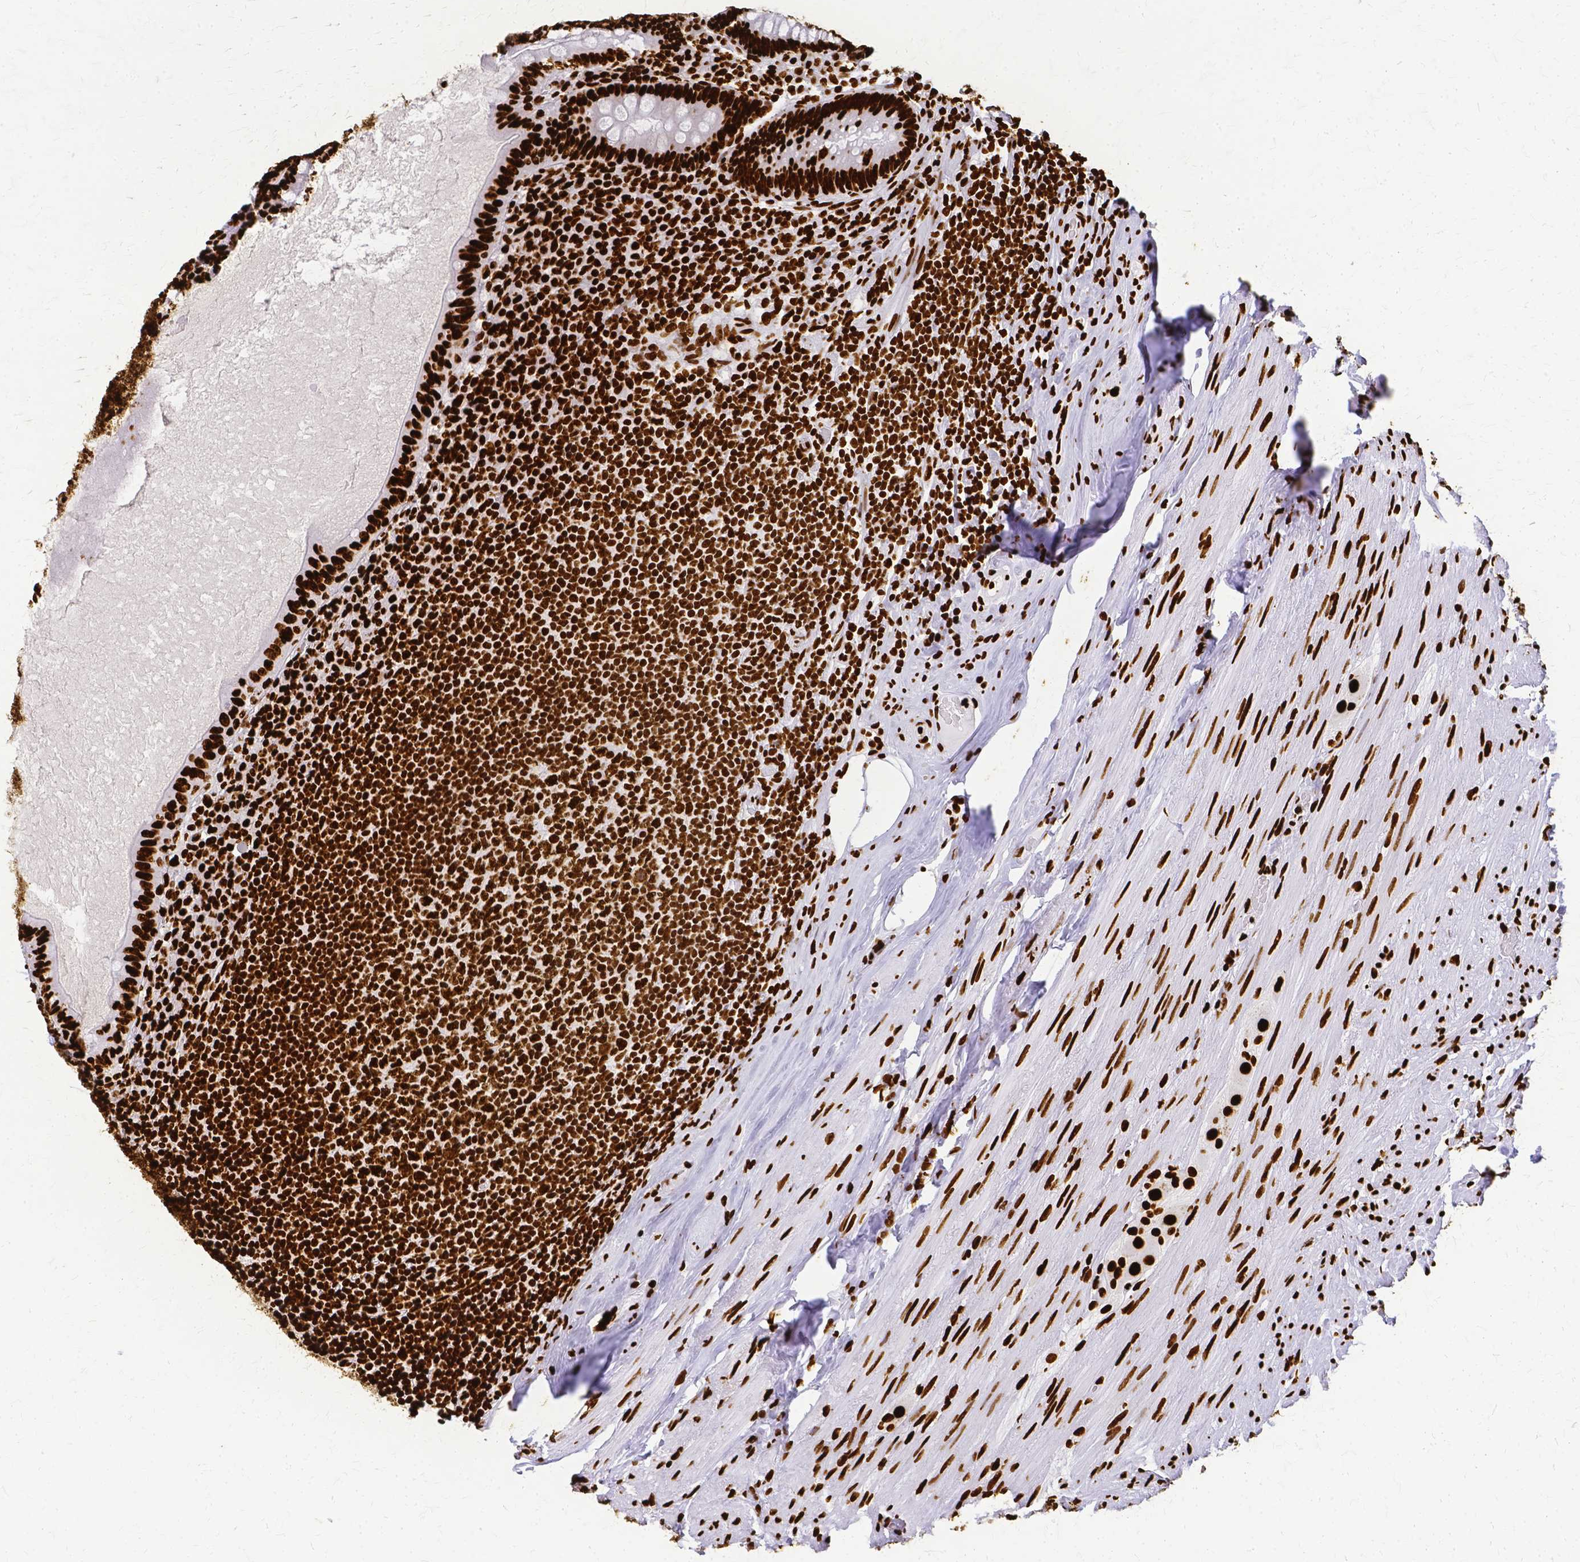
{"staining": {"intensity": "strong", "quantity": ">75%", "location": "nuclear"}, "tissue": "appendix", "cell_type": "Glandular cells", "image_type": "normal", "snomed": [{"axis": "morphology", "description": "Normal tissue, NOS"}, {"axis": "topography", "description": "Appendix"}], "caption": "Brown immunohistochemical staining in normal appendix exhibits strong nuclear expression in approximately >75% of glandular cells. The staining is performed using DAB brown chromogen to label protein expression. The nuclei are counter-stained blue using hematoxylin.", "gene": "SFPQ", "patient": {"sex": "male", "age": 71}}